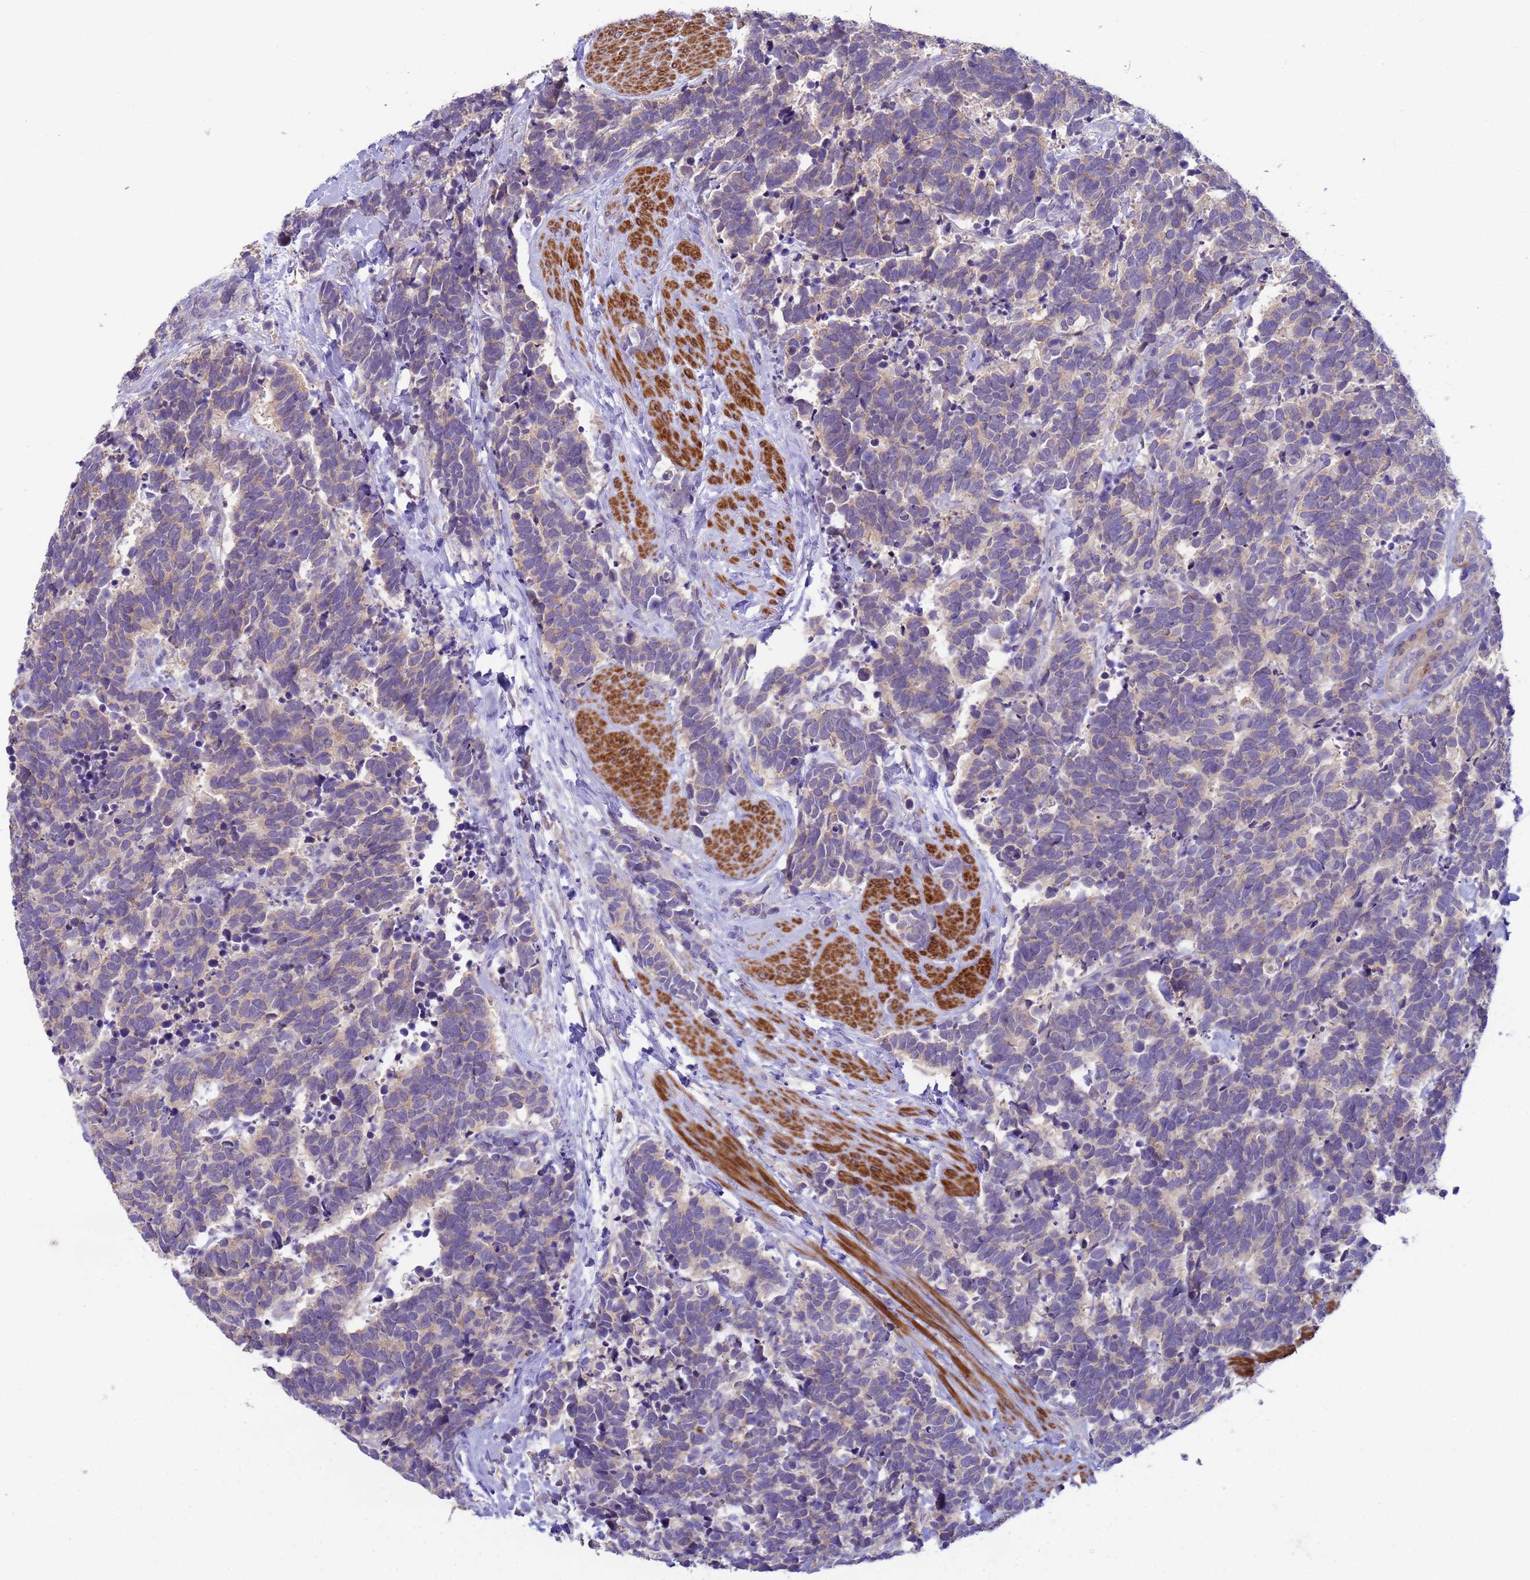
{"staining": {"intensity": "weak", "quantity": "25%-75%", "location": "cytoplasmic/membranous"}, "tissue": "carcinoid", "cell_type": "Tumor cells", "image_type": "cancer", "snomed": [{"axis": "morphology", "description": "Carcinoma, NOS"}, {"axis": "morphology", "description": "Carcinoid, malignant, NOS"}, {"axis": "topography", "description": "Prostate"}], "caption": "Approximately 25%-75% of tumor cells in carcinoid show weak cytoplasmic/membranous protein staining as visualized by brown immunohistochemical staining.", "gene": "KLHL13", "patient": {"sex": "male", "age": 57}}